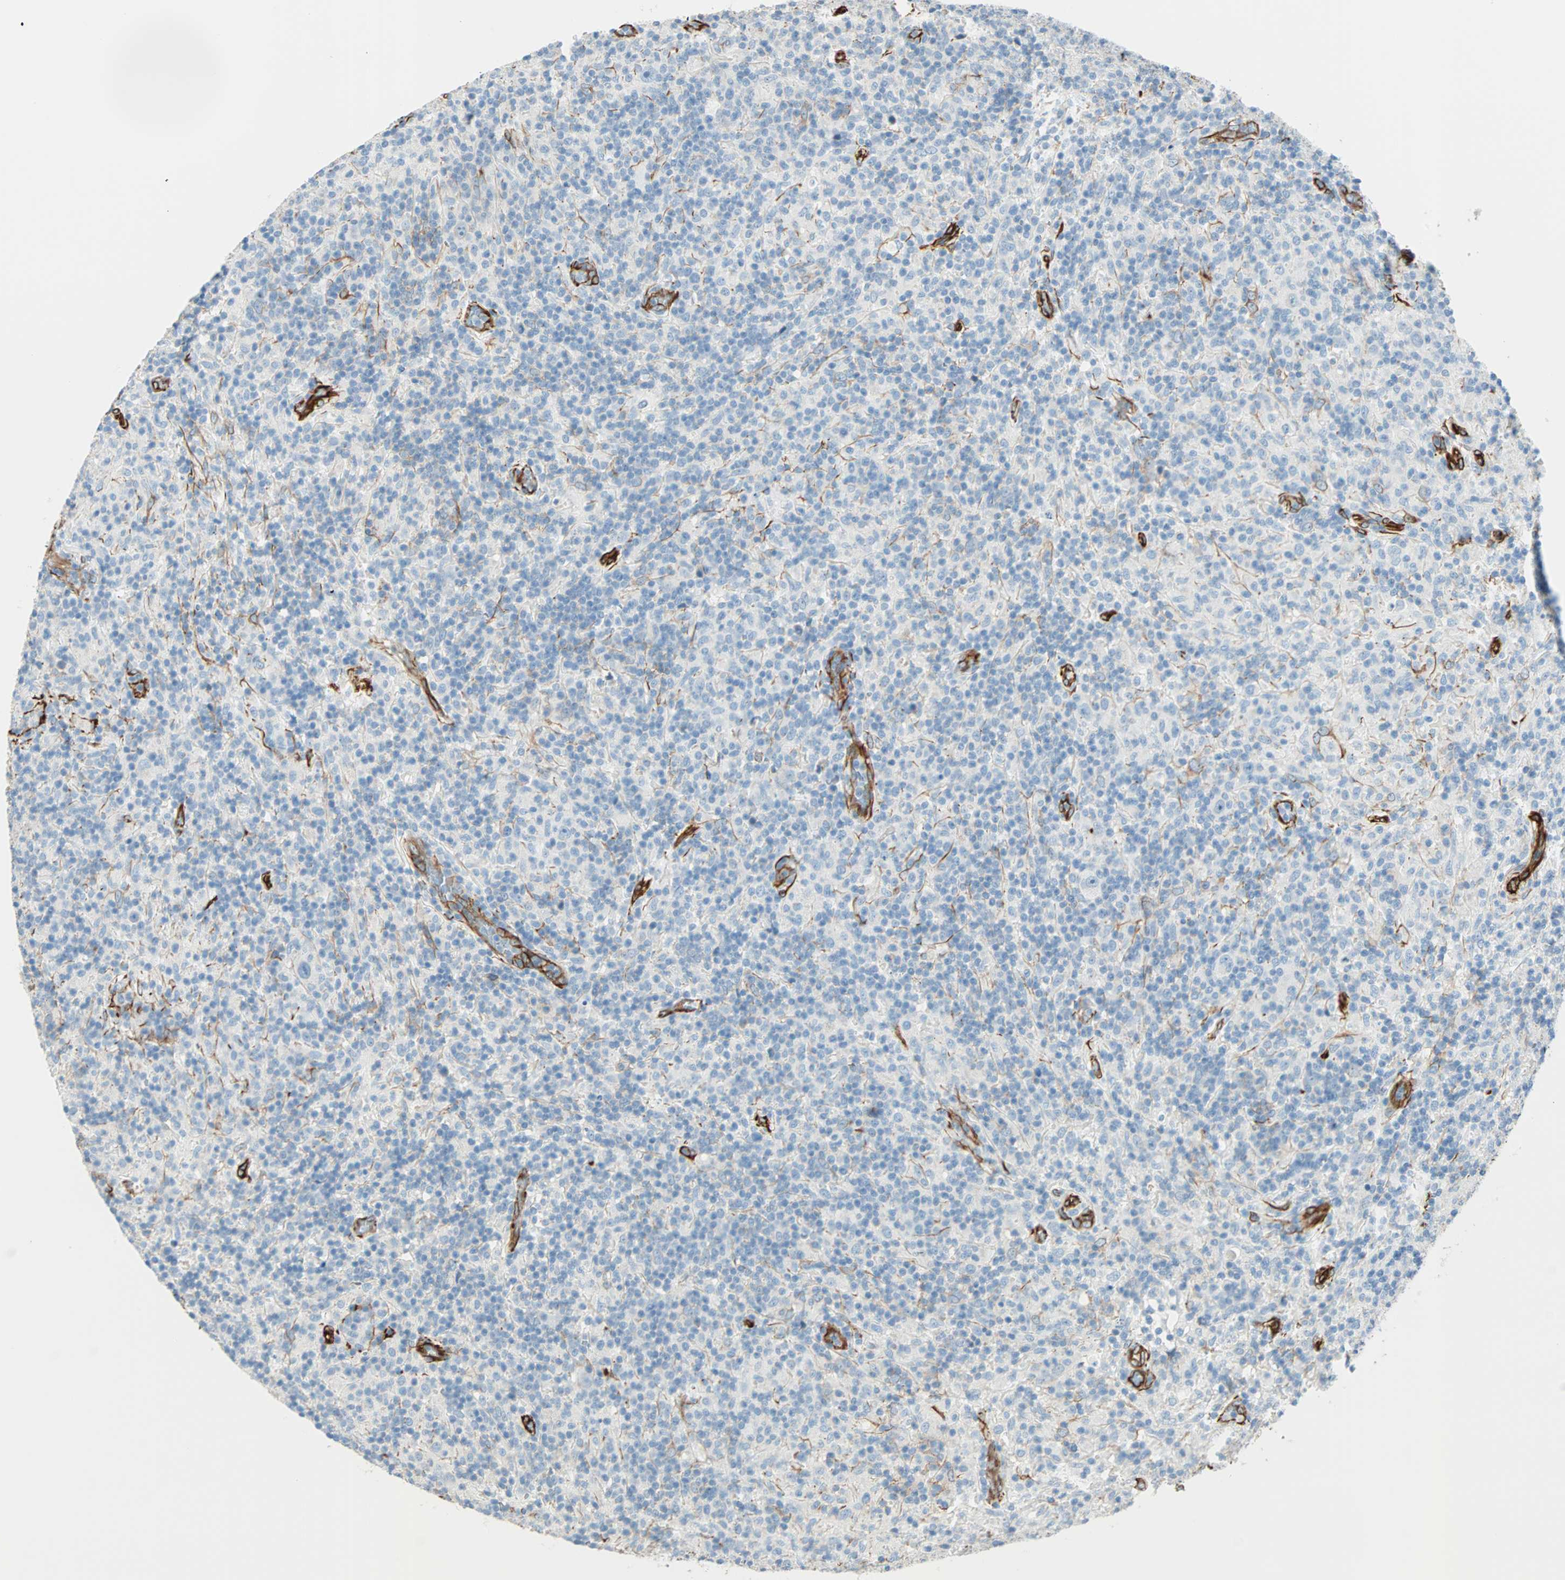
{"staining": {"intensity": "negative", "quantity": "none", "location": "none"}, "tissue": "lymphoma", "cell_type": "Tumor cells", "image_type": "cancer", "snomed": [{"axis": "morphology", "description": "Hodgkin's disease, NOS"}, {"axis": "topography", "description": "Lymph node"}], "caption": "A high-resolution photomicrograph shows immunohistochemistry staining of lymphoma, which demonstrates no significant expression in tumor cells.", "gene": "NES", "patient": {"sex": "male", "age": 70}}